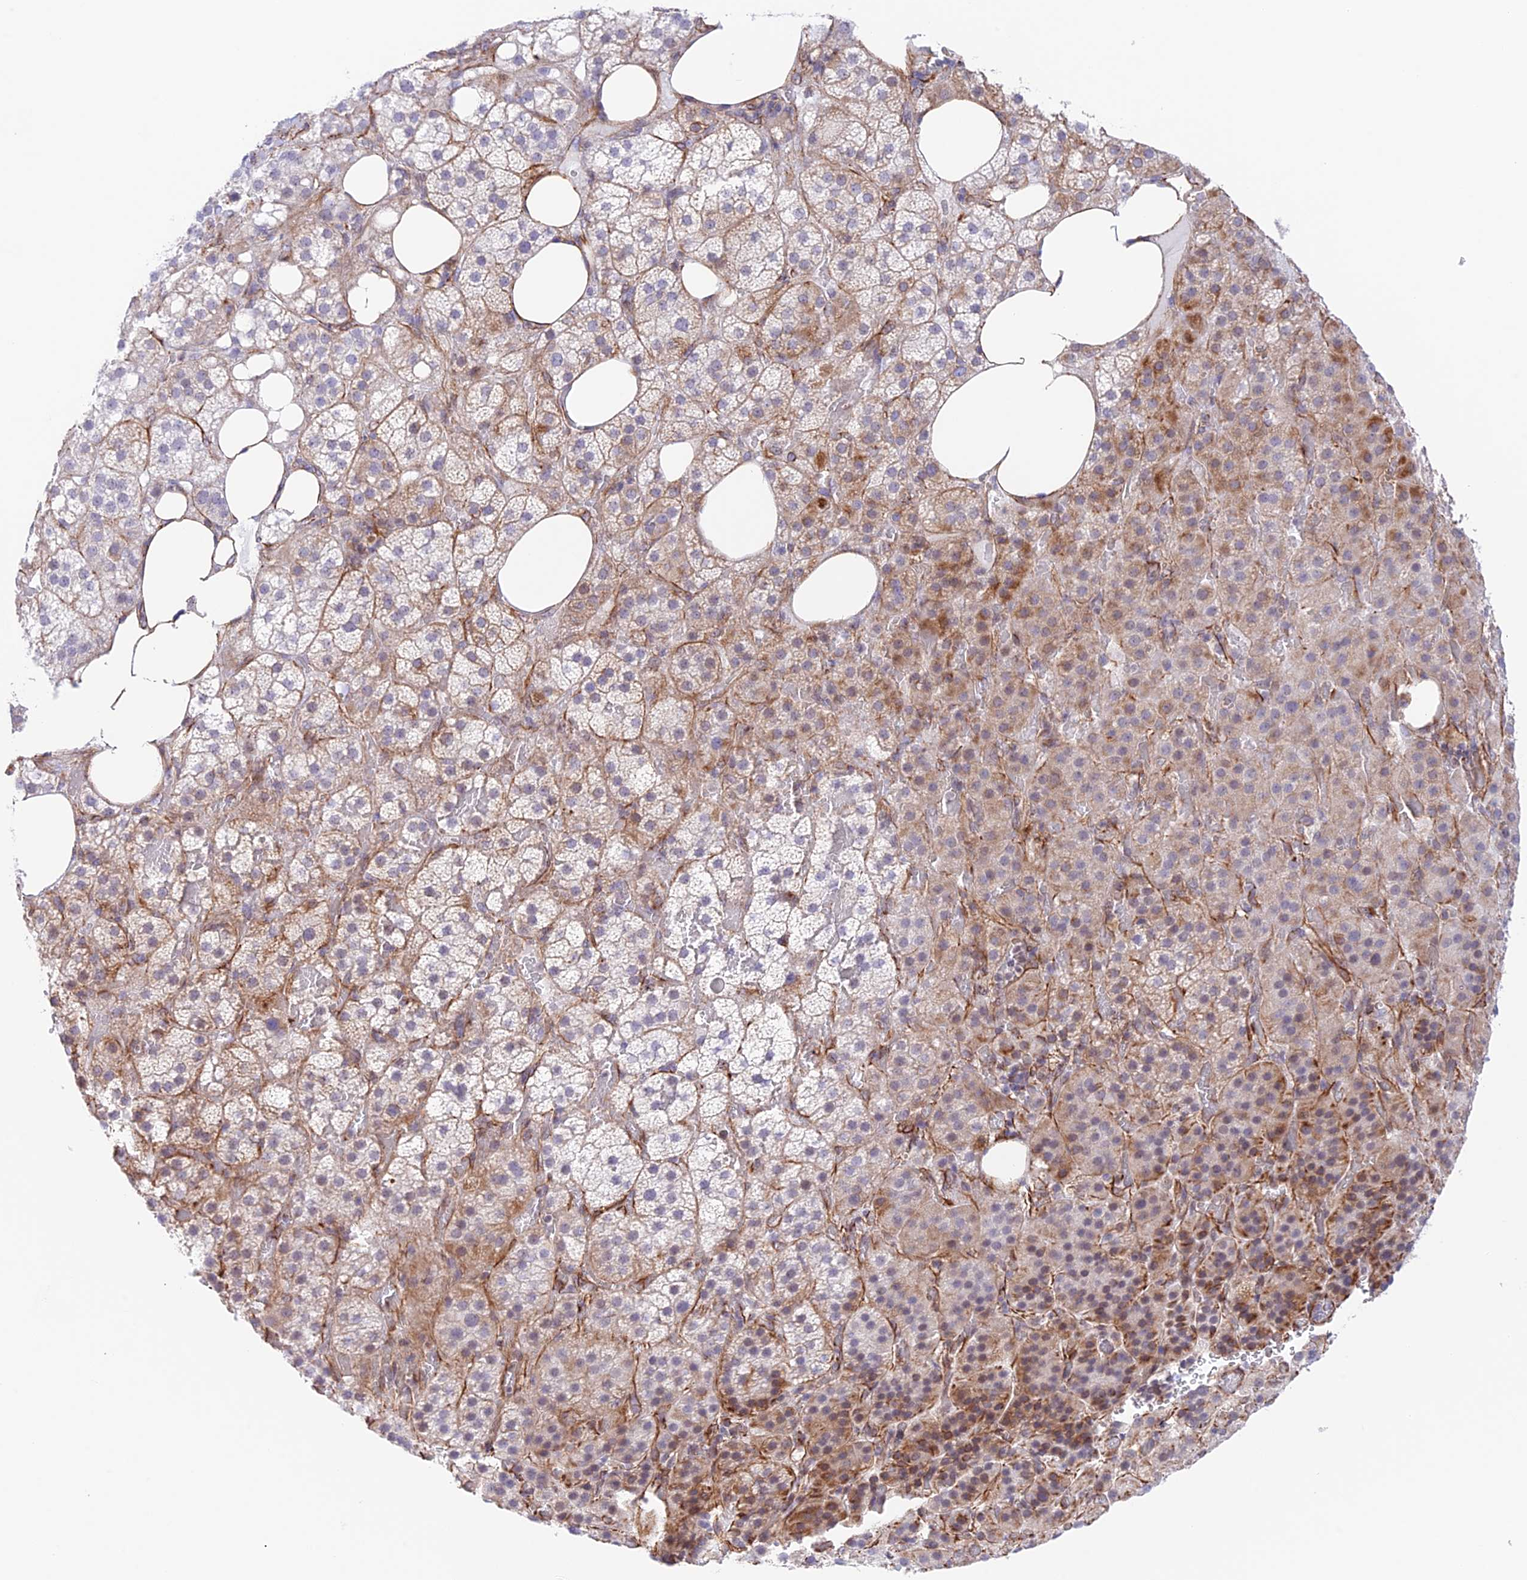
{"staining": {"intensity": "moderate", "quantity": "25%-75%", "location": "cytoplasmic/membranous"}, "tissue": "adrenal gland", "cell_type": "Glandular cells", "image_type": "normal", "snomed": [{"axis": "morphology", "description": "Normal tissue, NOS"}, {"axis": "topography", "description": "Adrenal gland"}], "caption": "This is a photomicrograph of immunohistochemistry staining of benign adrenal gland, which shows moderate positivity in the cytoplasmic/membranous of glandular cells.", "gene": "ZNF652", "patient": {"sex": "female", "age": 59}}